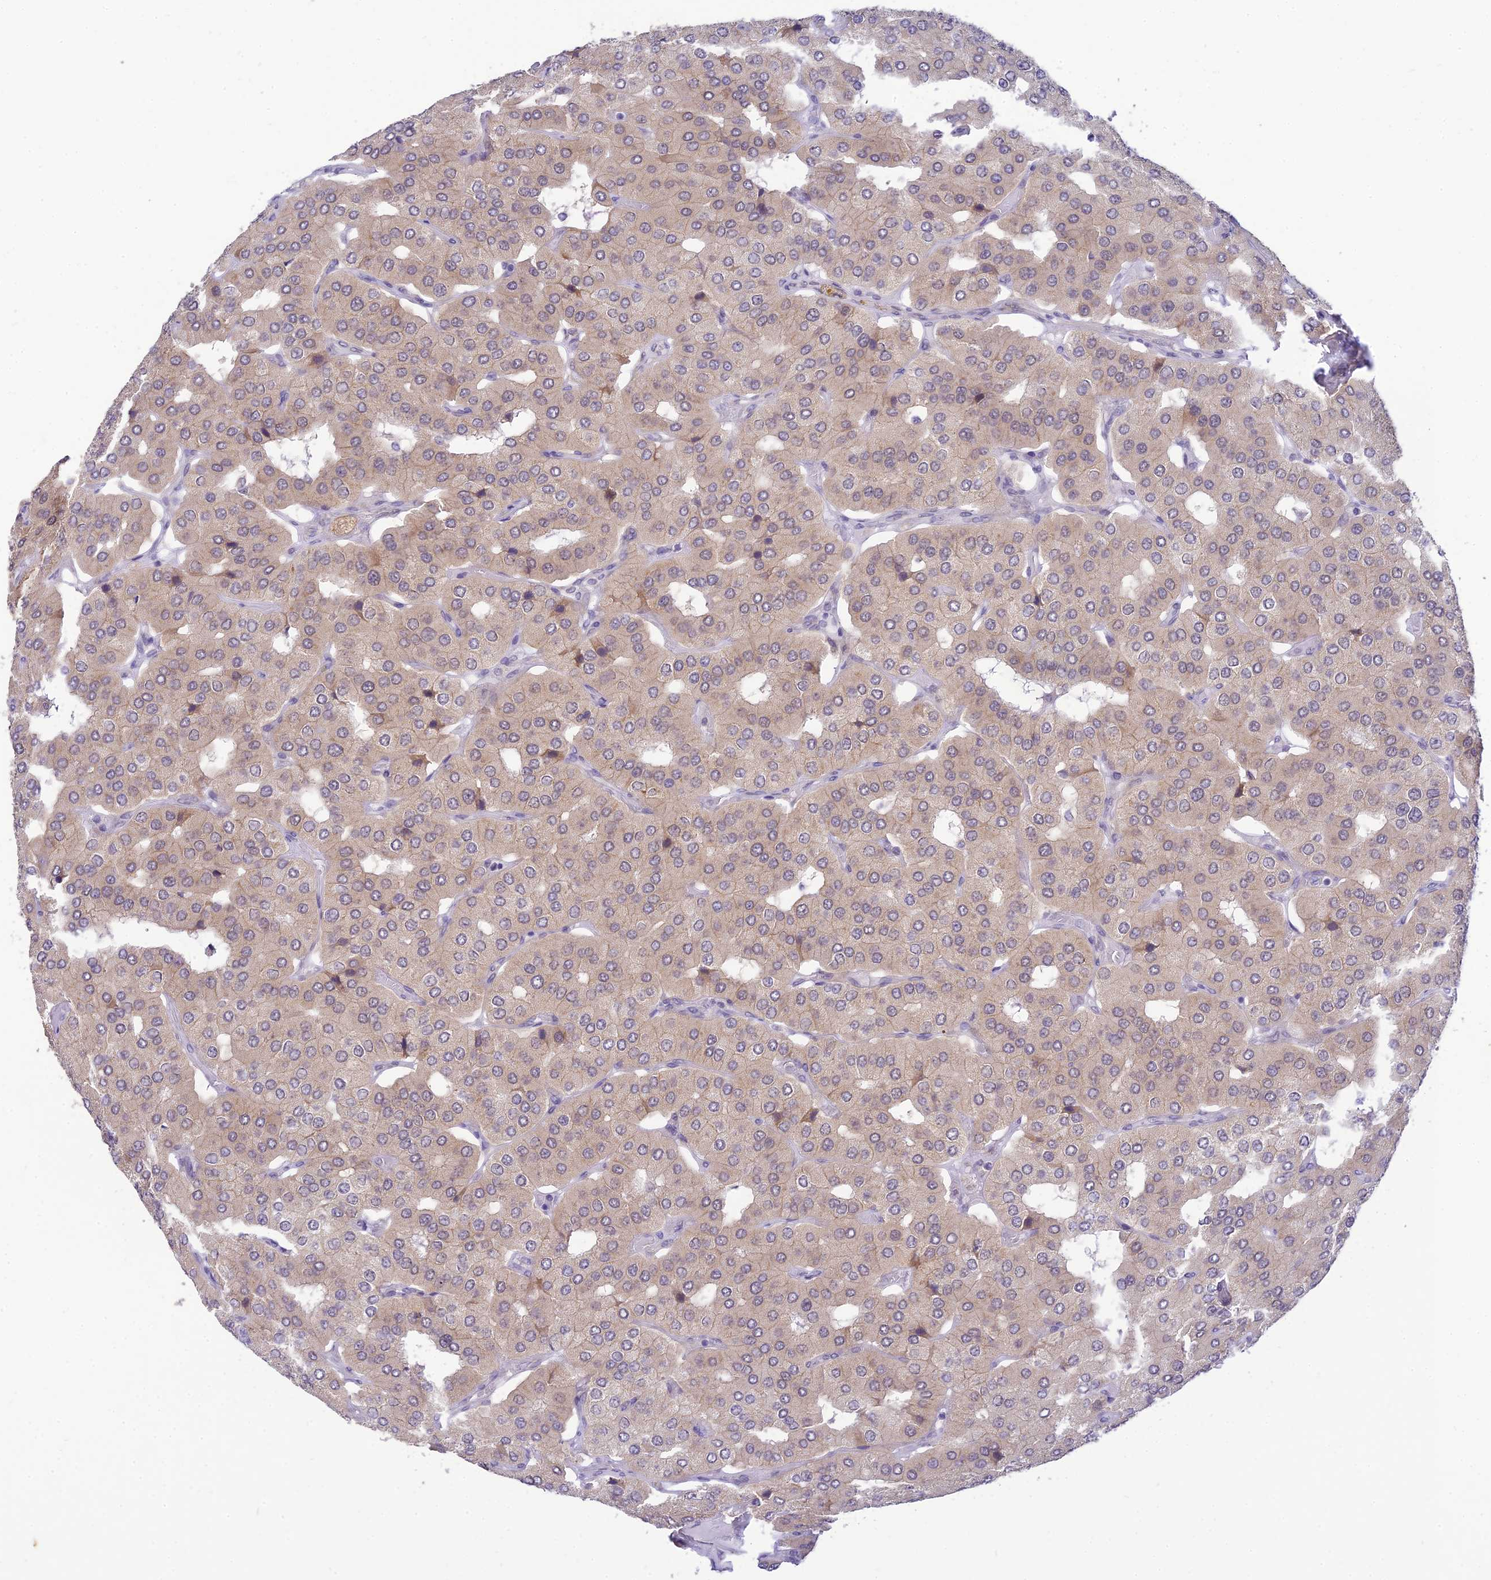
{"staining": {"intensity": "negative", "quantity": "none", "location": "none"}, "tissue": "parathyroid gland", "cell_type": "Glandular cells", "image_type": "normal", "snomed": [{"axis": "morphology", "description": "Normal tissue, NOS"}, {"axis": "morphology", "description": "Adenoma, NOS"}, {"axis": "topography", "description": "Parathyroid gland"}], "caption": "DAB (3,3'-diaminobenzidine) immunohistochemical staining of normal human parathyroid gland displays no significant expression in glandular cells. The staining is performed using DAB brown chromogen with nuclei counter-stained in using hematoxylin.", "gene": "SKIC8", "patient": {"sex": "female", "age": 86}}